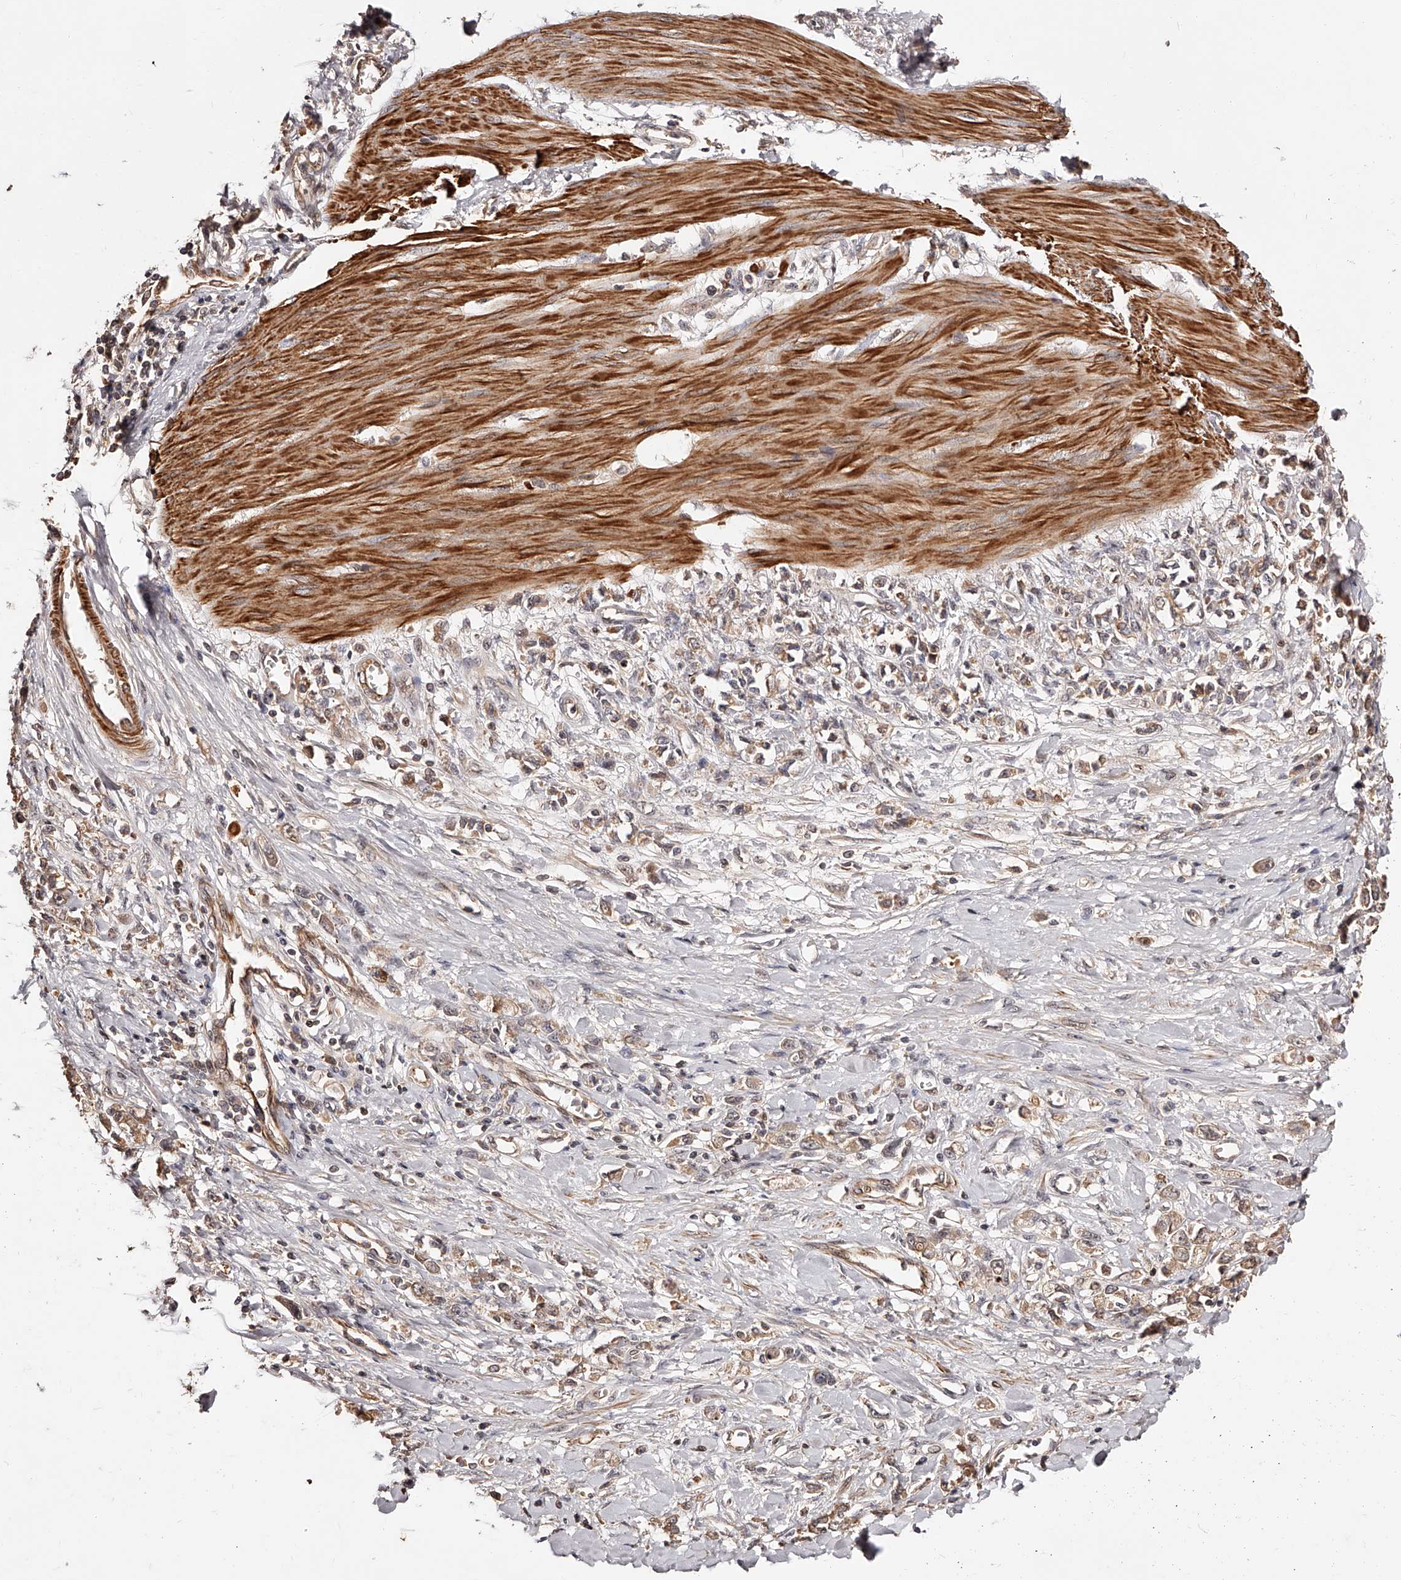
{"staining": {"intensity": "weak", "quantity": "25%-75%", "location": "cytoplasmic/membranous"}, "tissue": "stomach cancer", "cell_type": "Tumor cells", "image_type": "cancer", "snomed": [{"axis": "morphology", "description": "Adenocarcinoma, NOS"}, {"axis": "topography", "description": "Stomach"}], "caption": "This histopathology image displays immunohistochemistry (IHC) staining of human stomach adenocarcinoma, with low weak cytoplasmic/membranous expression in about 25%-75% of tumor cells.", "gene": "CUL7", "patient": {"sex": "female", "age": 76}}